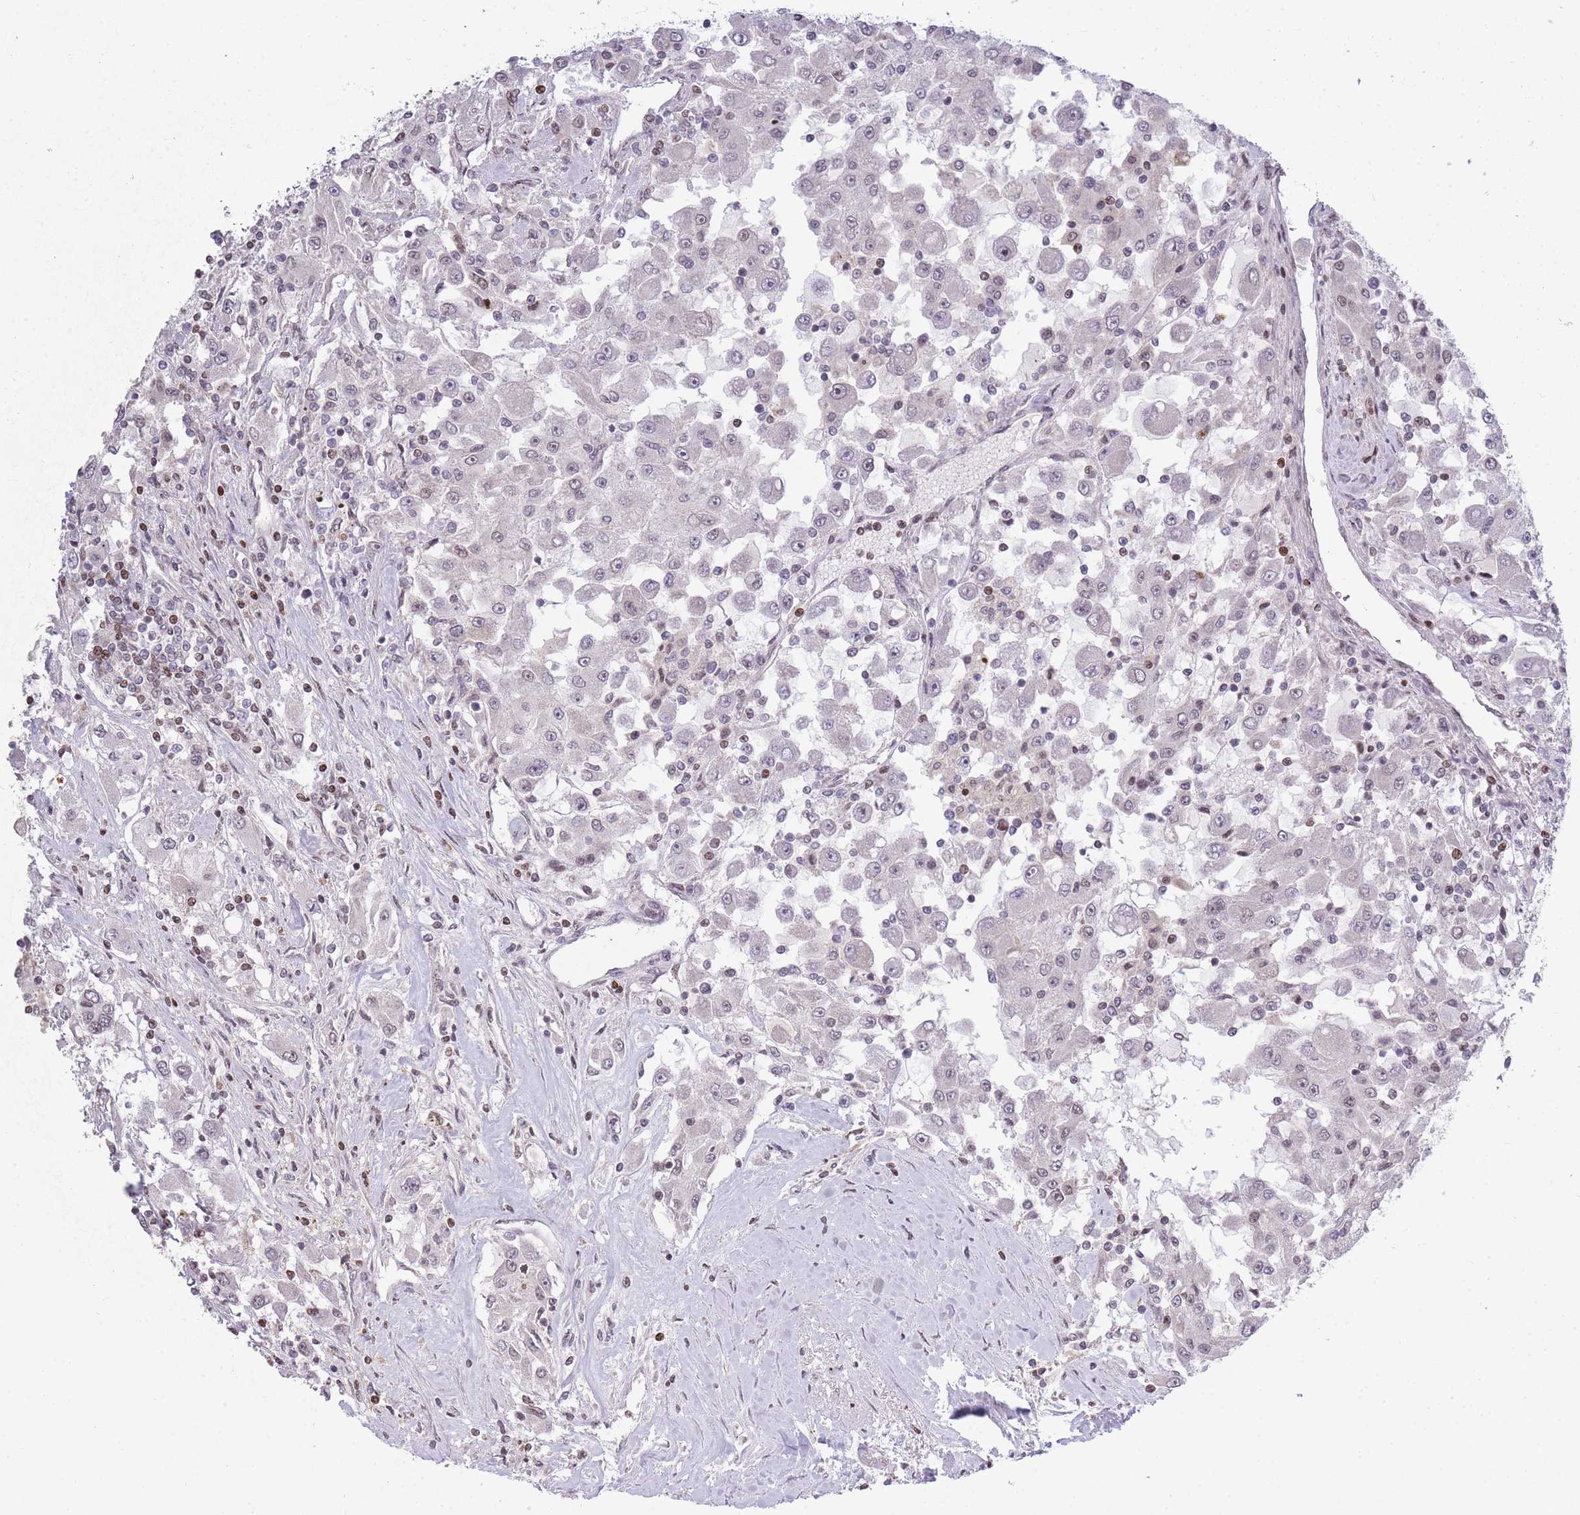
{"staining": {"intensity": "negative", "quantity": "none", "location": "none"}, "tissue": "renal cancer", "cell_type": "Tumor cells", "image_type": "cancer", "snomed": [{"axis": "morphology", "description": "Adenocarcinoma, NOS"}, {"axis": "topography", "description": "Kidney"}], "caption": "Tumor cells show no significant protein positivity in renal adenocarcinoma.", "gene": "TRIM61", "patient": {"sex": "female", "age": 67}}